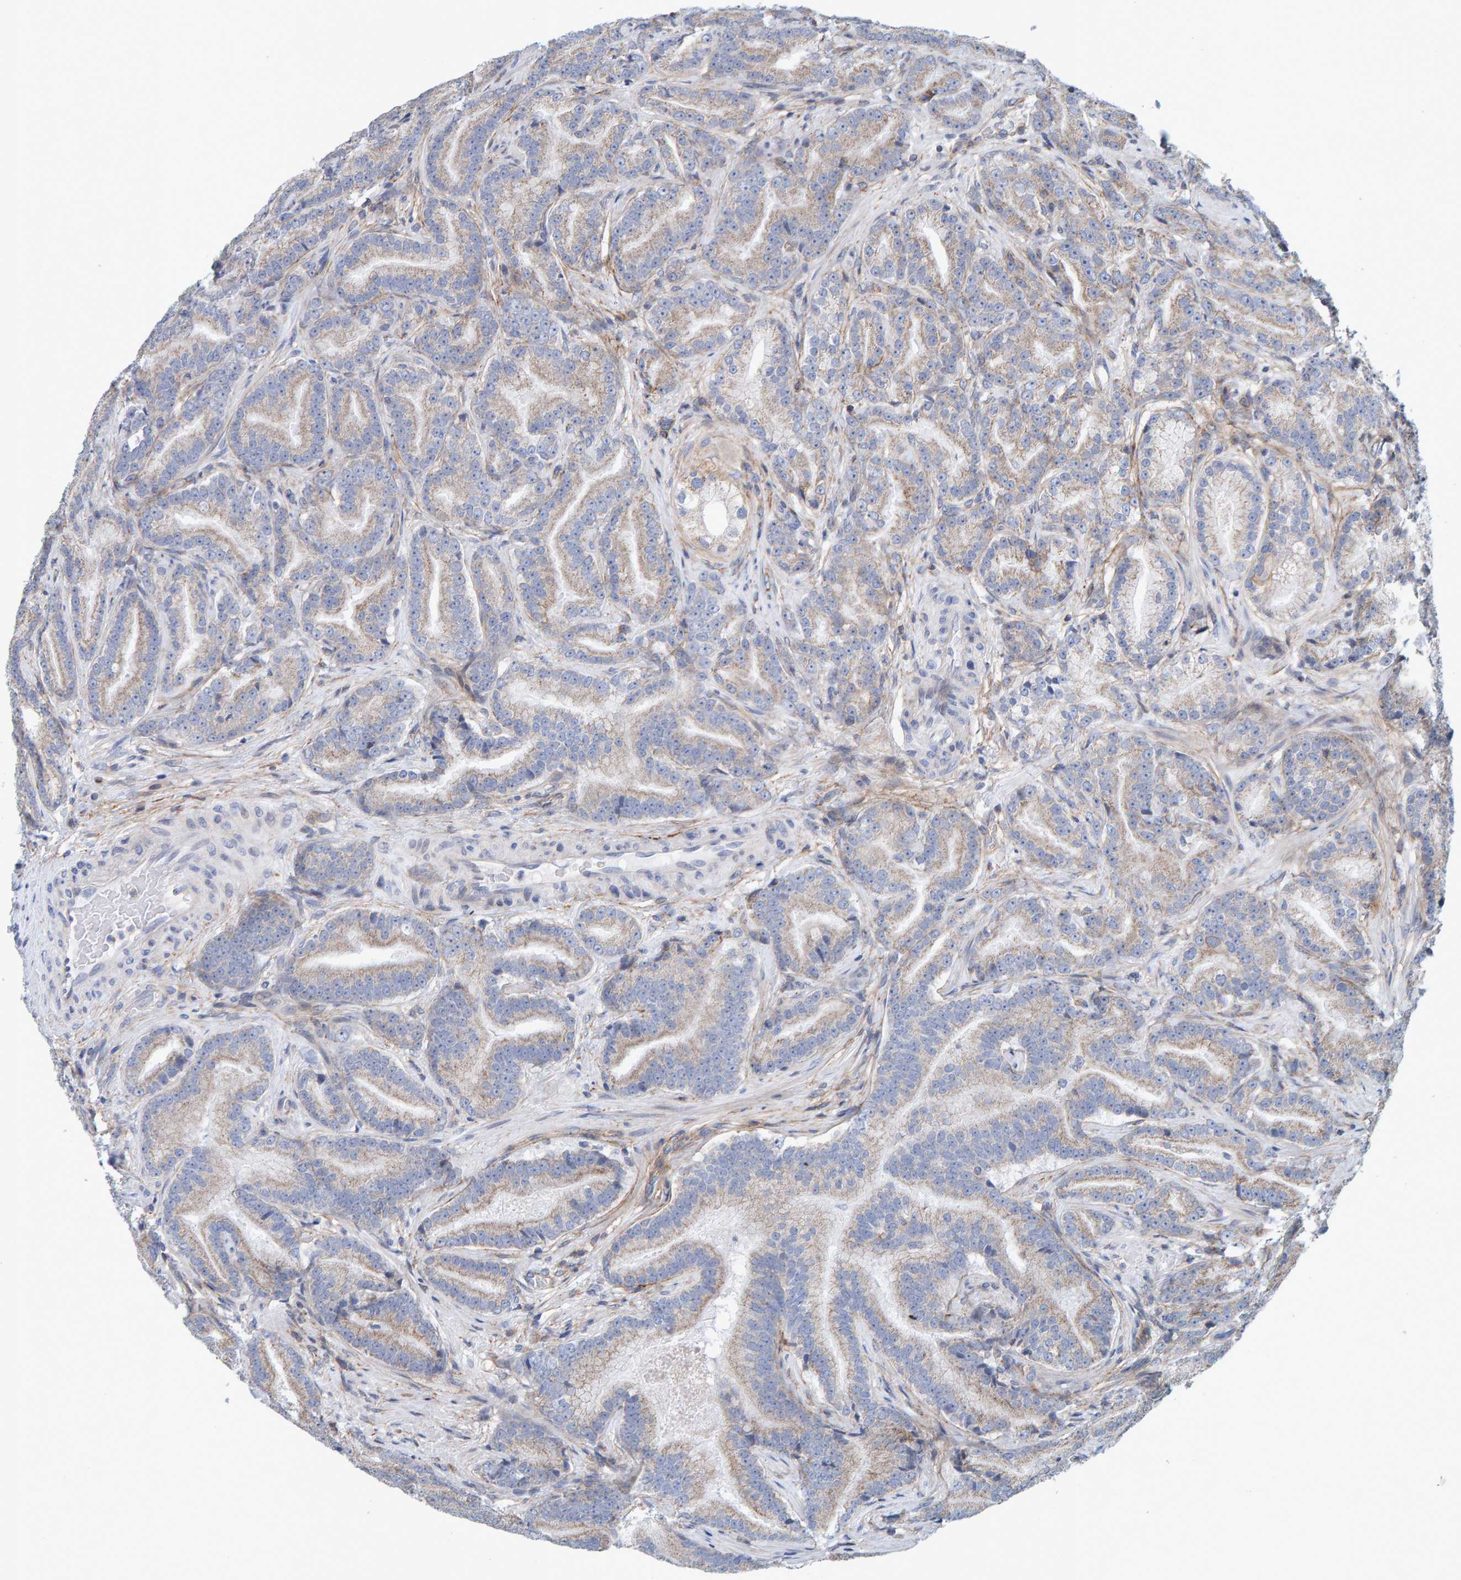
{"staining": {"intensity": "weak", "quantity": "<25%", "location": "cytoplasmic/membranous"}, "tissue": "prostate cancer", "cell_type": "Tumor cells", "image_type": "cancer", "snomed": [{"axis": "morphology", "description": "Adenocarcinoma, High grade"}, {"axis": "topography", "description": "Prostate"}], "caption": "Immunohistochemistry (IHC) micrograph of neoplastic tissue: prostate cancer stained with DAB (3,3'-diaminobenzidine) displays no significant protein staining in tumor cells.", "gene": "RGP1", "patient": {"sex": "male", "age": 55}}